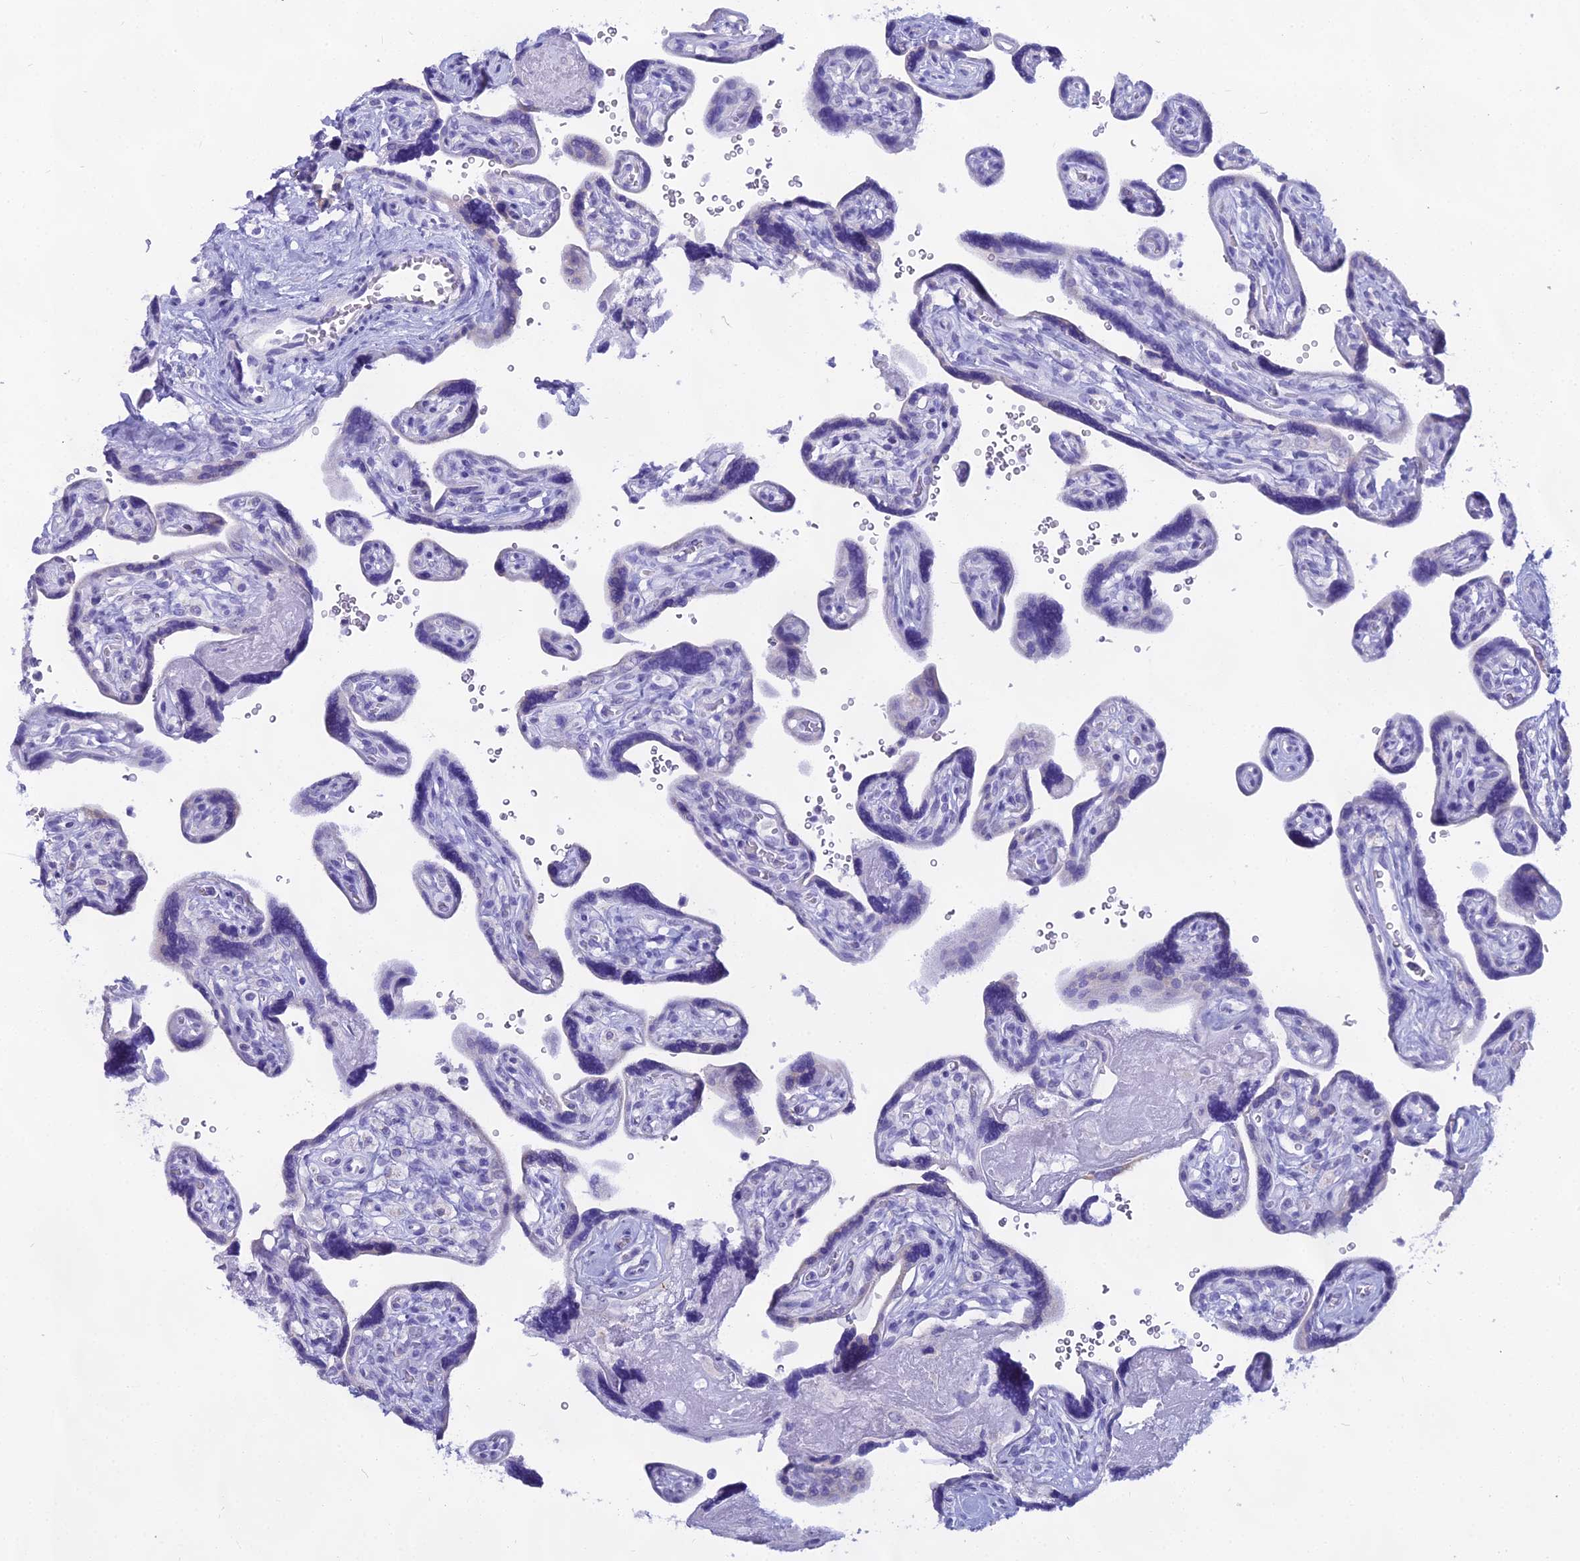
{"staining": {"intensity": "negative", "quantity": "none", "location": "none"}, "tissue": "placenta", "cell_type": "Decidual cells", "image_type": "normal", "snomed": [{"axis": "morphology", "description": "Normal tissue, NOS"}, {"axis": "topography", "description": "Placenta"}], "caption": "This is a micrograph of immunohistochemistry (IHC) staining of unremarkable placenta, which shows no staining in decidual cells.", "gene": "CGB1", "patient": {"sex": "female", "age": 39}}